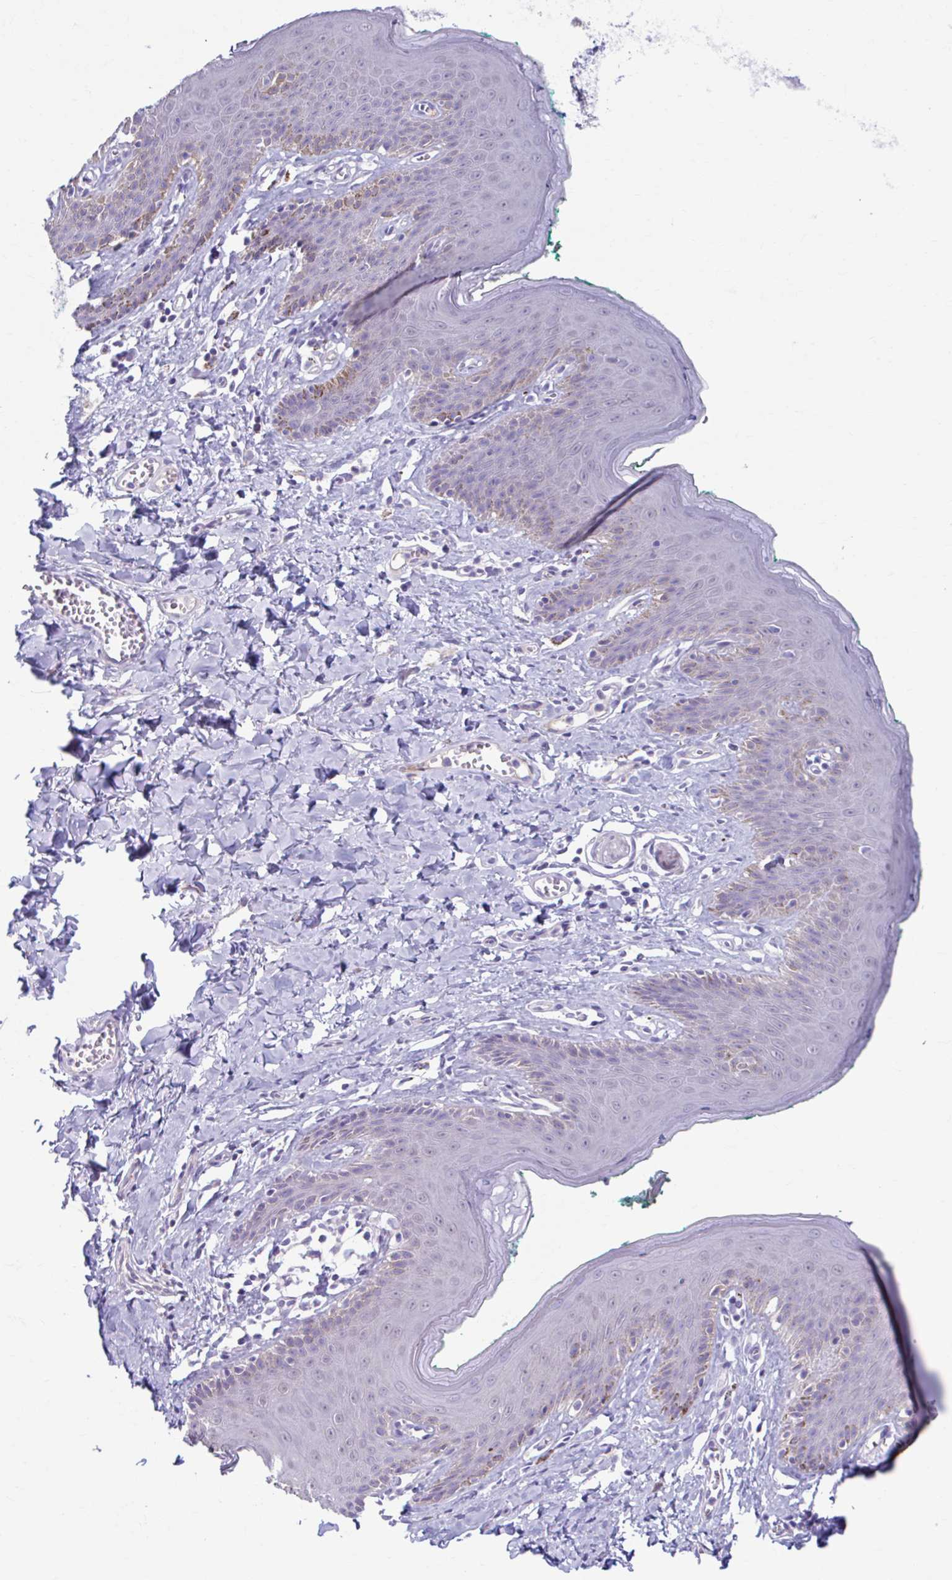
{"staining": {"intensity": "negative", "quantity": "none", "location": "none"}, "tissue": "skin", "cell_type": "Epidermal cells", "image_type": "normal", "snomed": [{"axis": "morphology", "description": "Normal tissue, NOS"}, {"axis": "topography", "description": "Vulva"}, {"axis": "topography", "description": "Peripheral nerve tissue"}], "caption": "An image of skin stained for a protein reveals no brown staining in epidermal cells.", "gene": "C12orf71", "patient": {"sex": "female", "age": 66}}